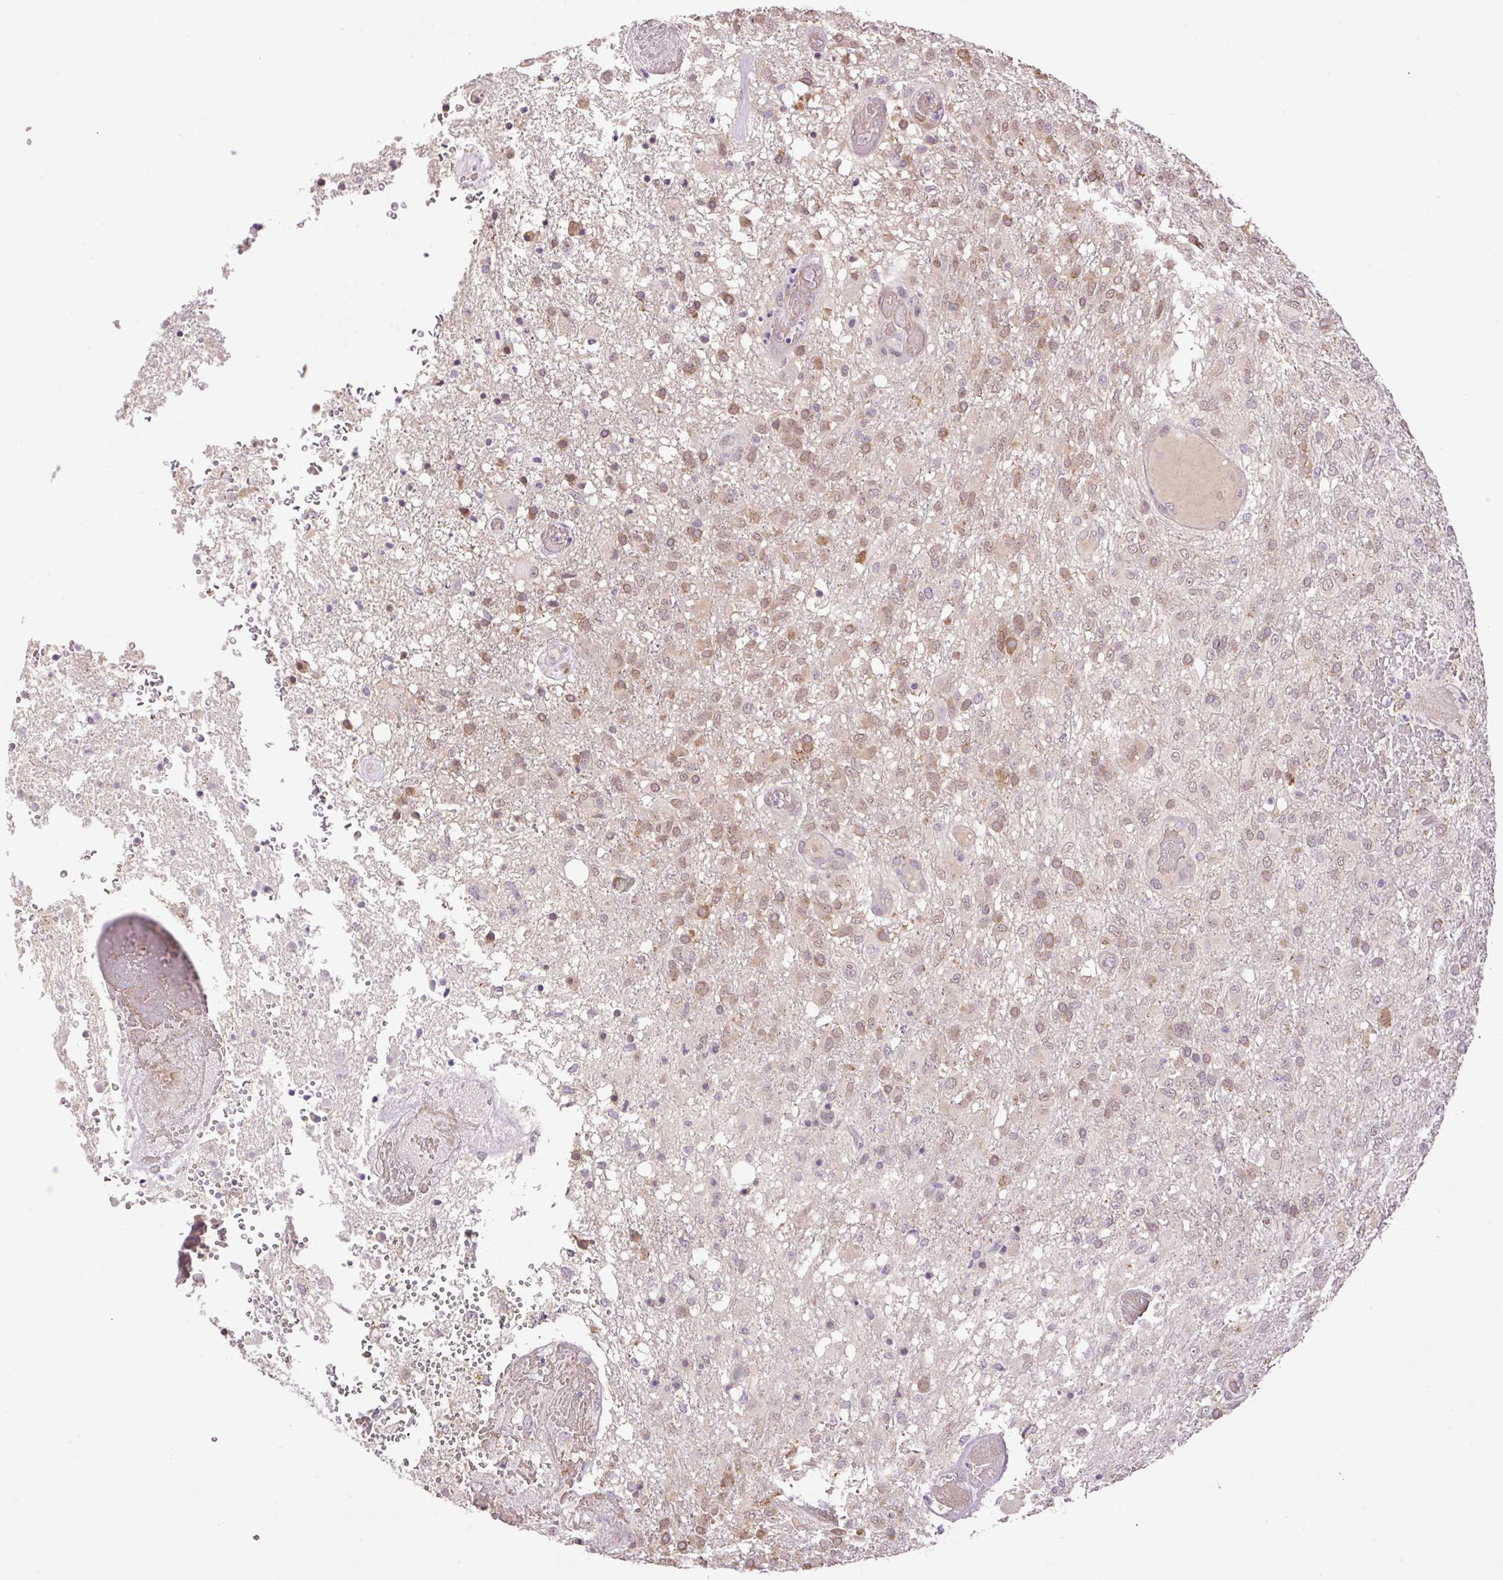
{"staining": {"intensity": "moderate", "quantity": "25%-75%", "location": "cytoplasmic/membranous,nuclear"}, "tissue": "glioma", "cell_type": "Tumor cells", "image_type": "cancer", "snomed": [{"axis": "morphology", "description": "Glioma, malignant, High grade"}, {"axis": "topography", "description": "Brain"}], "caption": "Glioma tissue shows moderate cytoplasmic/membranous and nuclear expression in approximately 25%-75% of tumor cells, visualized by immunohistochemistry.", "gene": "HABP4", "patient": {"sex": "female", "age": 74}}